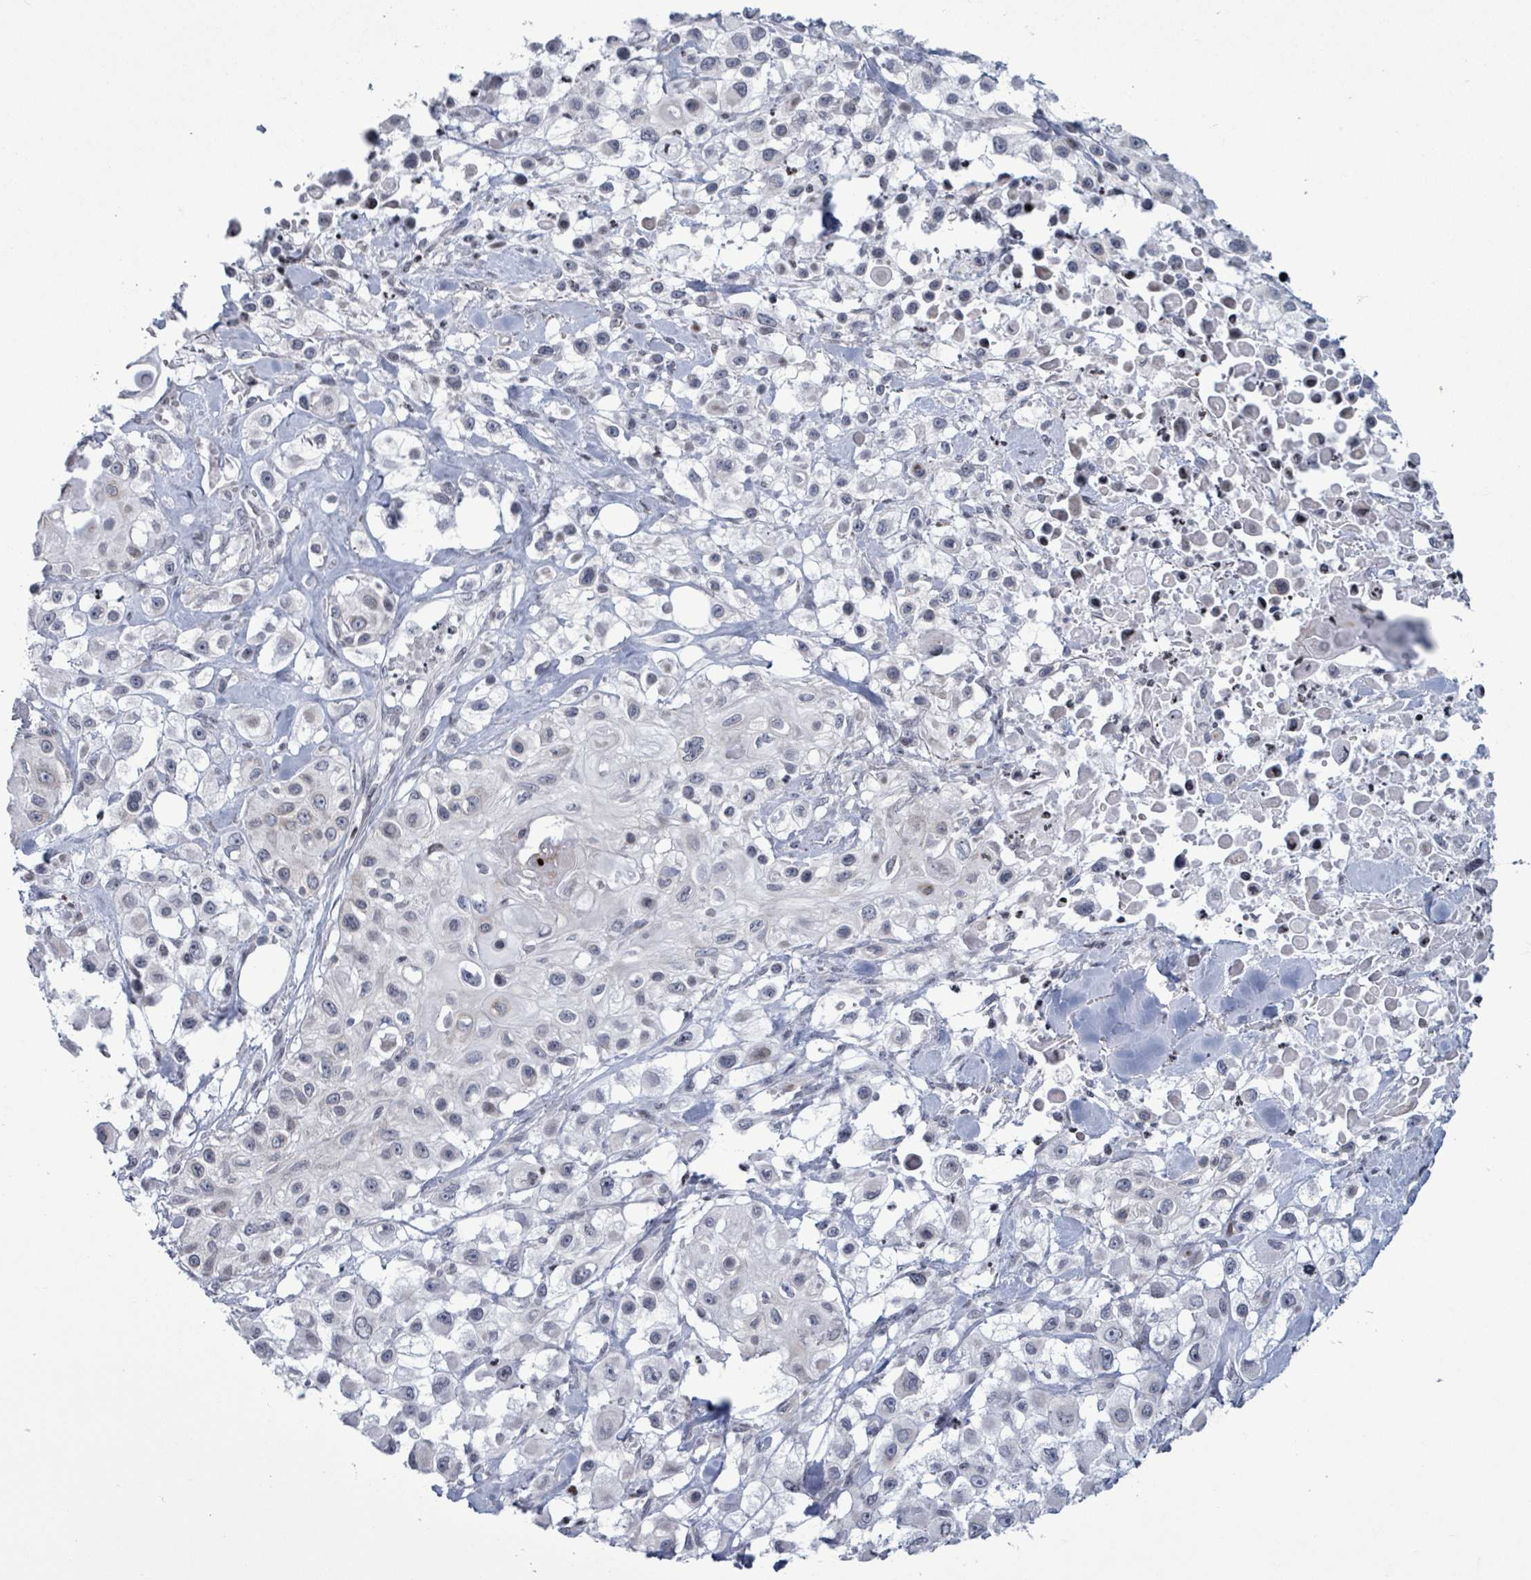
{"staining": {"intensity": "negative", "quantity": "none", "location": "none"}, "tissue": "skin cancer", "cell_type": "Tumor cells", "image_type": "cancer", "snomed": [{"axis": "morphology", "description": "Squamous cell carcinoma, NOS"}, {"axis": "topography", "description": "Skin"}], "caption": "High power microscopy histopathology image of an immunohistochemistry (IHC) micrograph of skin squamous cell carcinoma, revealing no significant staining in tumor cells.", "gene": "FNDC4", "patient": {"sex": "male", "age": 63}}